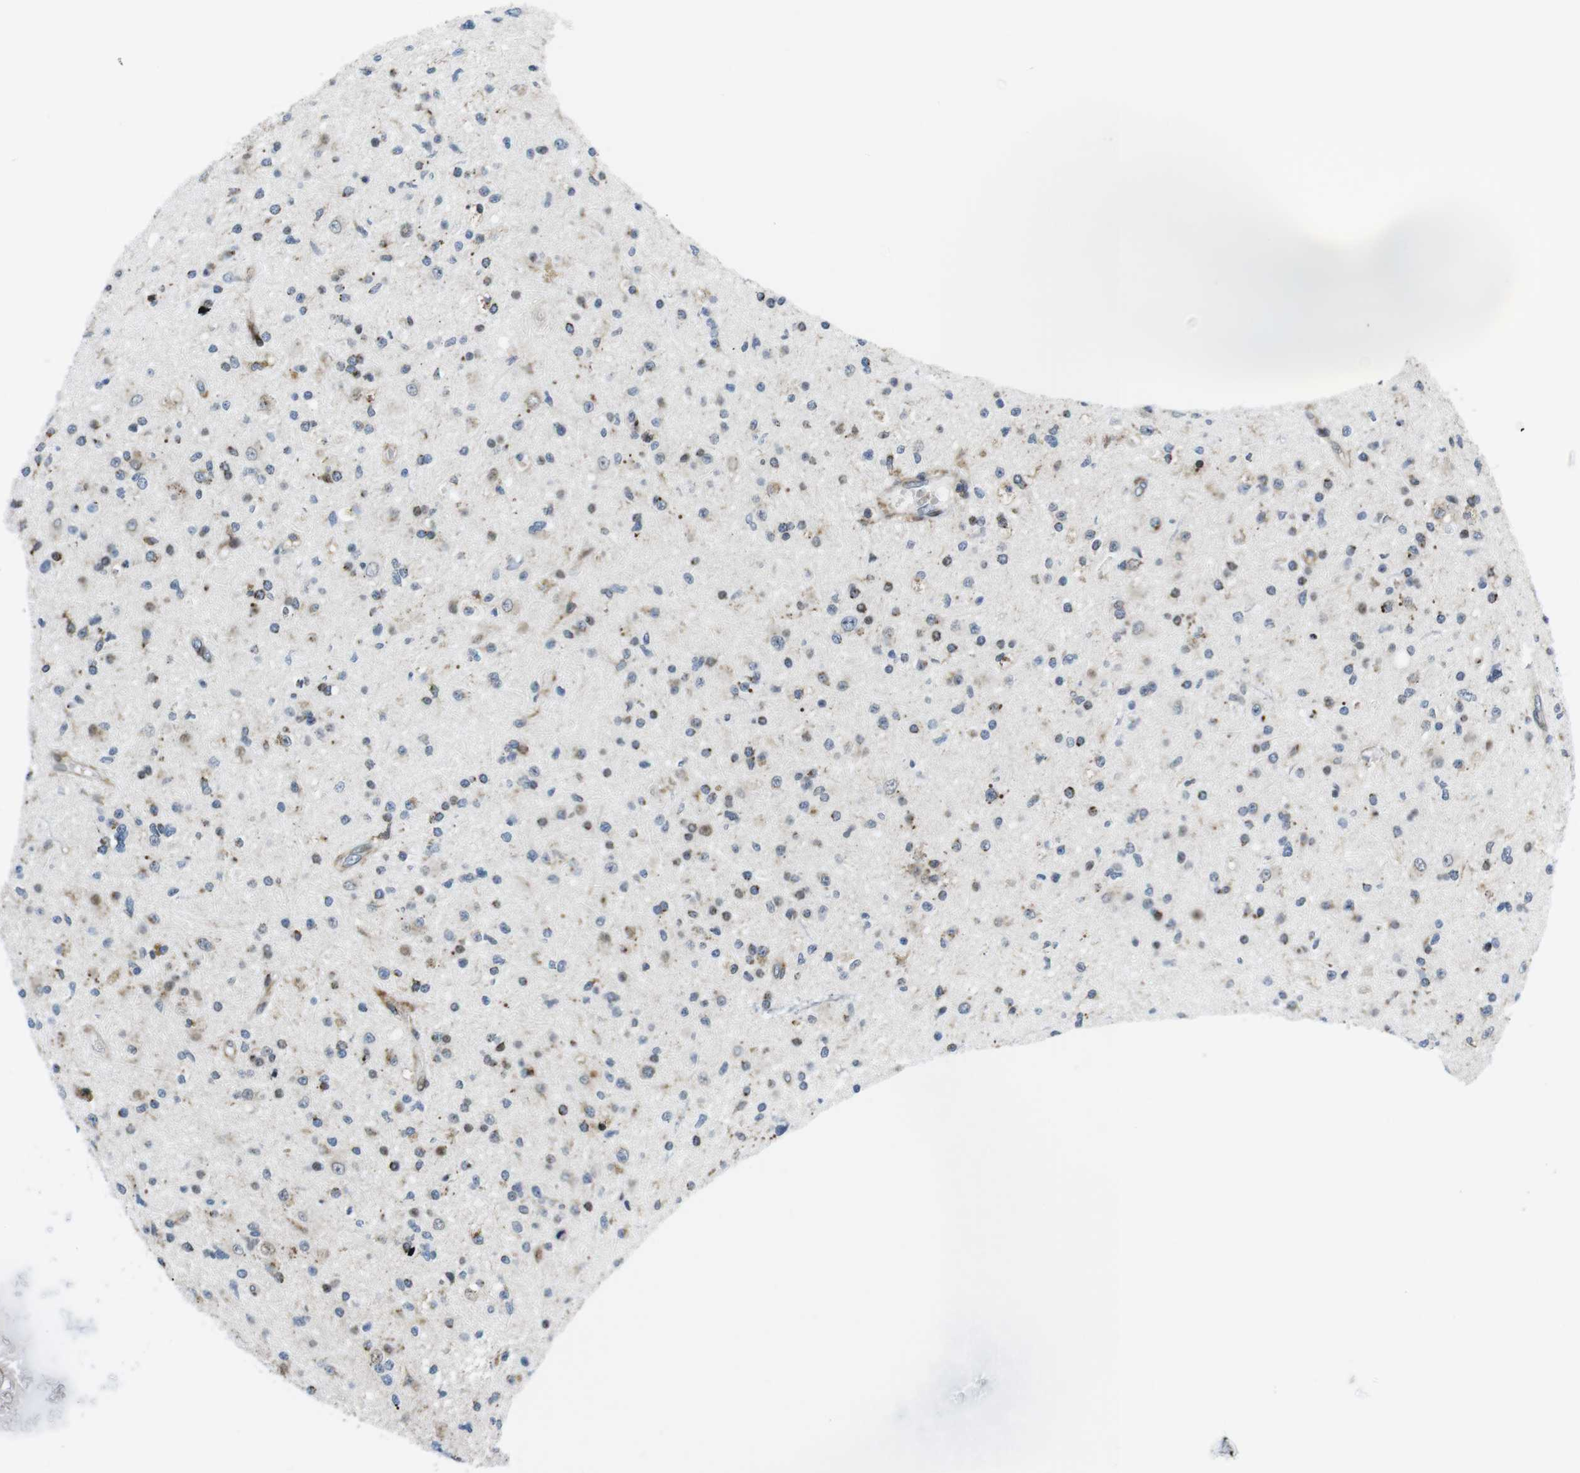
{"staining": {"intensity": "moderate", "quantity": "25%-75%", "location": "cytoplasmic/membranous"}, "tissue": "glioma", "cell_type": "Tumor cells", "image_type": "cancer", "snomed": [{"axis": "morphology", "description": "Glioma, malignant, High grade"}, {"axis": "topography", "description": "Brain"}], "caption": "Immunohistochemical staining of human malignant high-grade glioma exhibits medium levels of moderate cytoplasmic/membranous protein staining in approximately 25%-75% of tumor cells. Using DAB (3,3'-diaminobenzidine) (brown) and hematoxylin (blue) stains, captured at high magnification using brightfield microscopy.", "gene": "CUL7", "patient": {"sex": "male", "age": 33}}